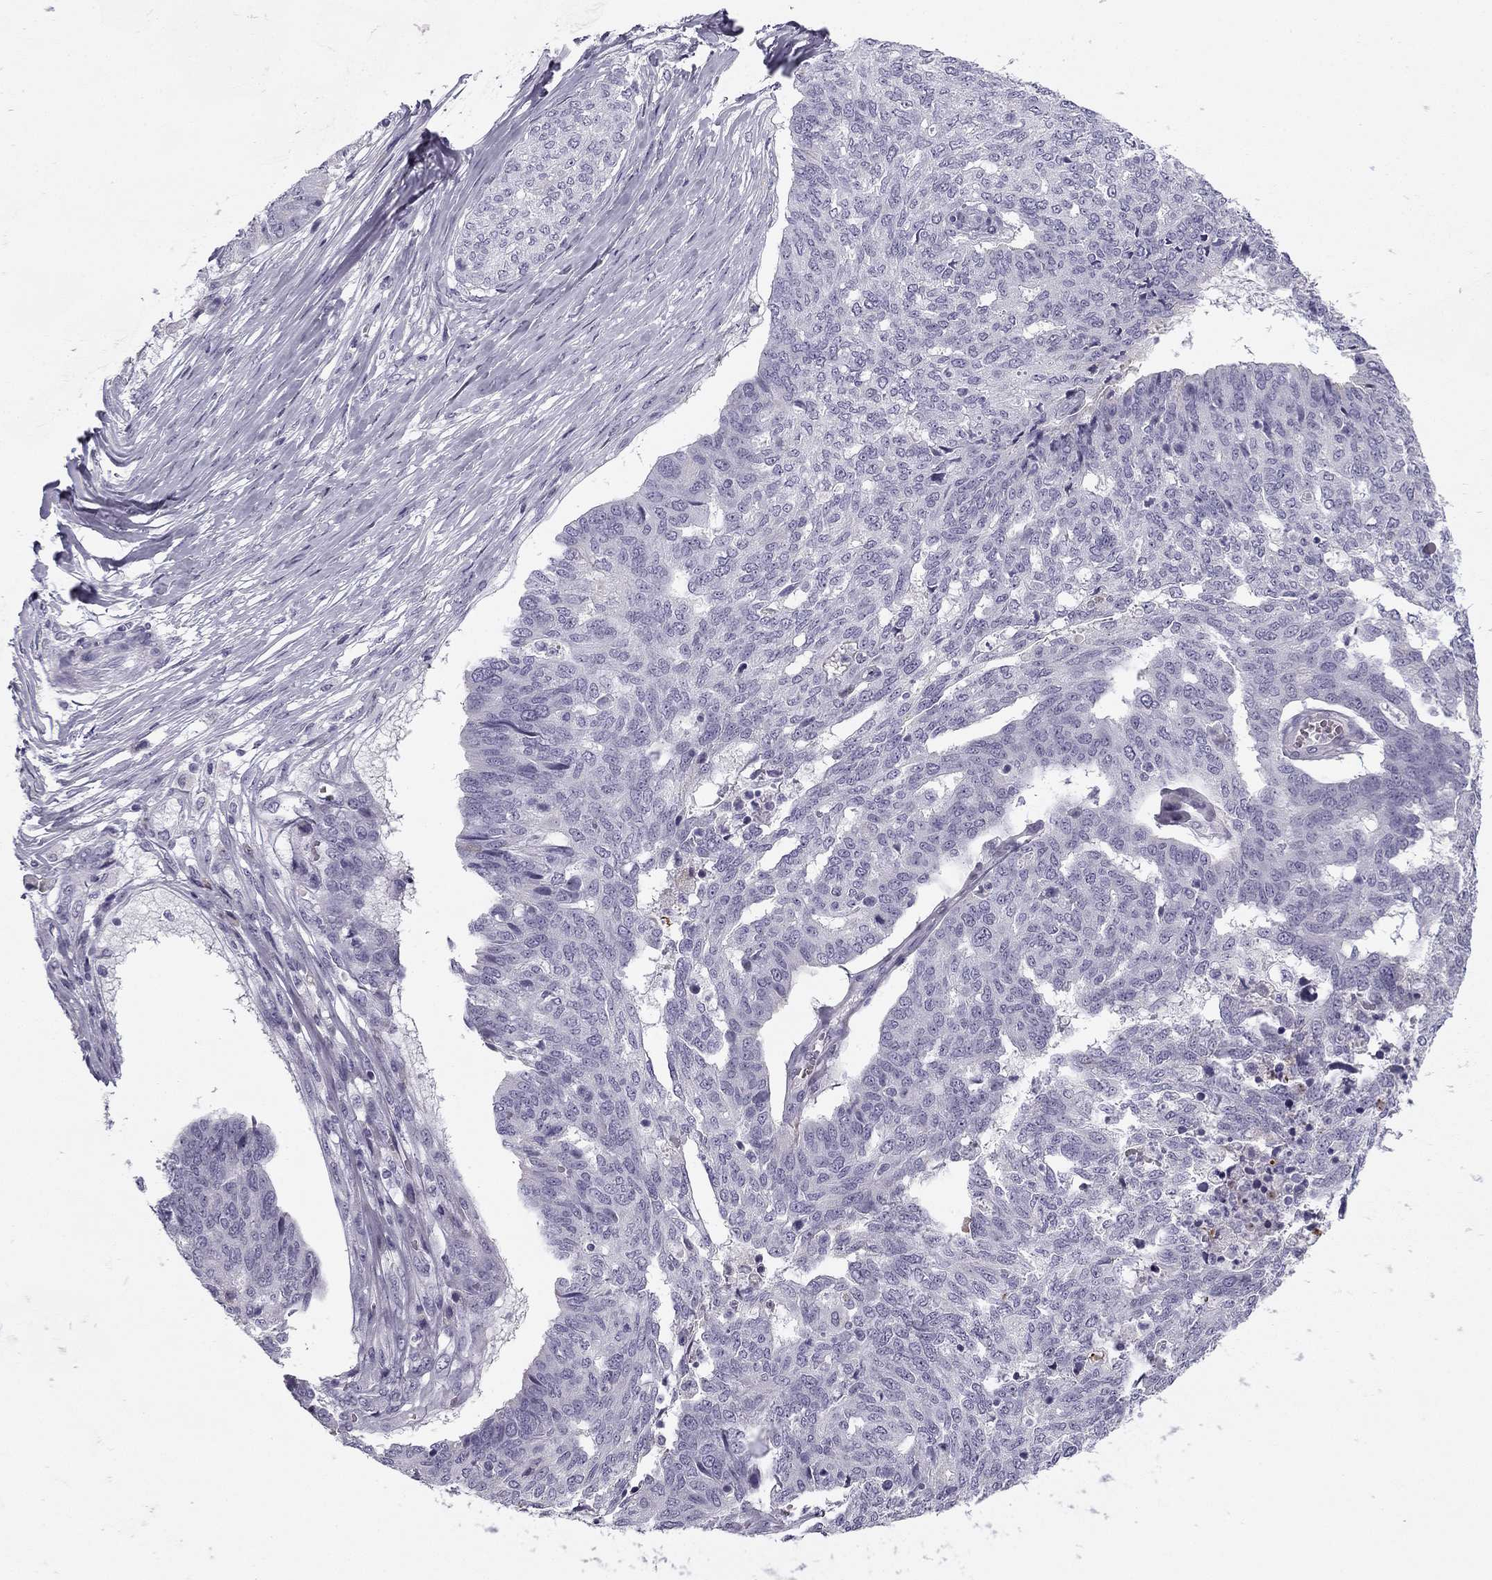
{"staining": {"intensity": "negative", "quantity": "none", "location": "none"}, "tissue": "ovarian cancer", "cell_type": "Tumor cells", "image_type": "cancer", "snomed": [{"axis": "morphology", "description": "Cystadenocarcinoma, serous, NOS"}, {"axis": "topography", "description": "Ovary"}], "caption": "Immunohistochemical staining of serous cystadenocarcinoma (ovarian) displays no significant staining in tumor cells.", "gene": "MC5R", "patient": {"sex": "female", "age": 67}}